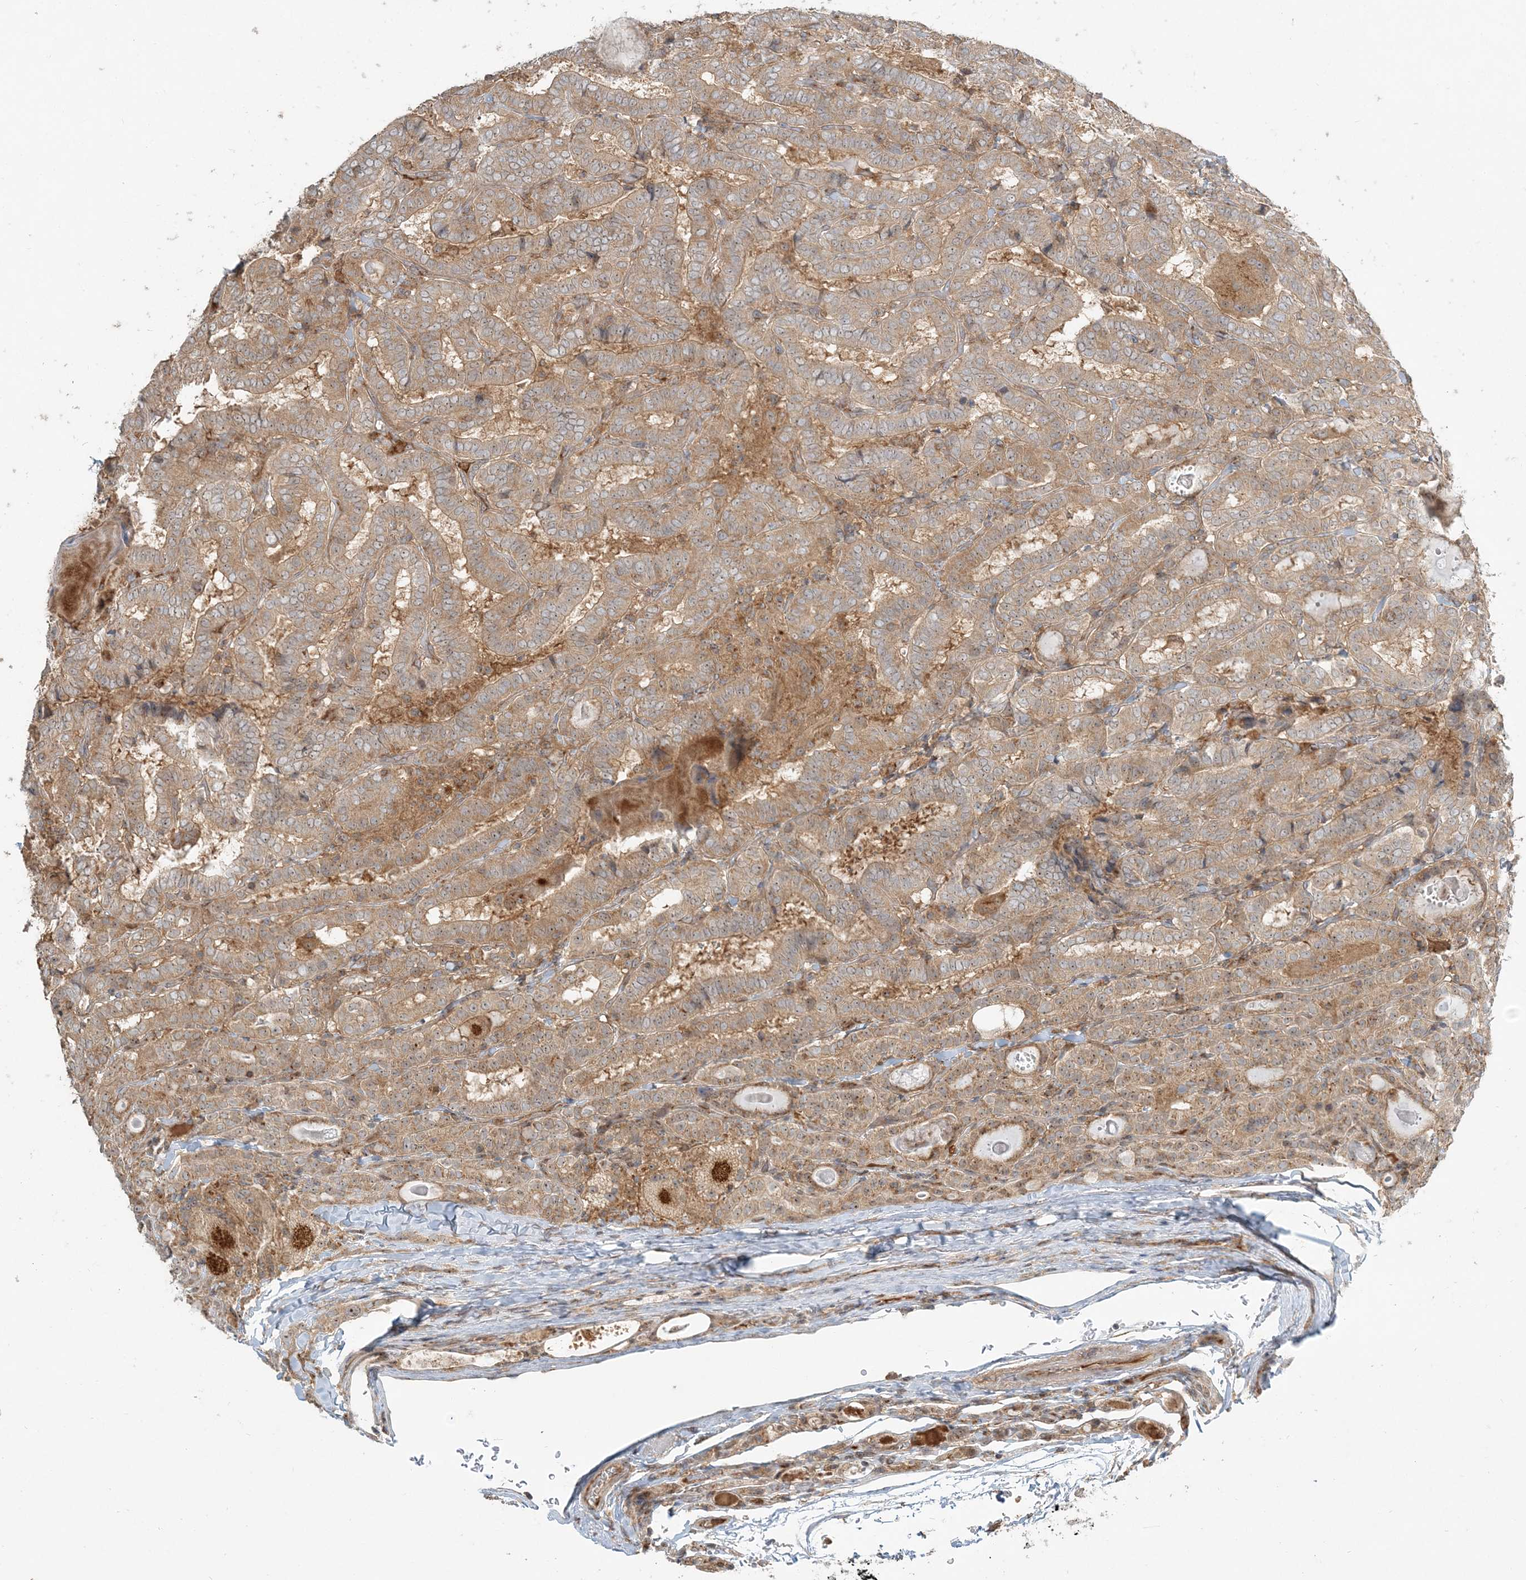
{"staining": {"intensity": "weak", "quantity": ">75%", "location": "cytoplasmic/membranous"}, "tissue": "thyroid cancer", "cell_type": "Tumor cells", "image_type": "cancer", "snomed": [{"axis": "morphology", "description": "Papillary adenocarcinoma, NOS"}, {"axis": "topography", "description": "Thyroid gland"}], "caption": "The immunohistochemical stain highlights weak cytoplasmic/membranous positivity in tumor cells of thyroid cancer tissue. (IHC, brightfield microscopy, high magnification).", "gene": "AP1AR", "patient": {"sex": "female", "age": 72}}